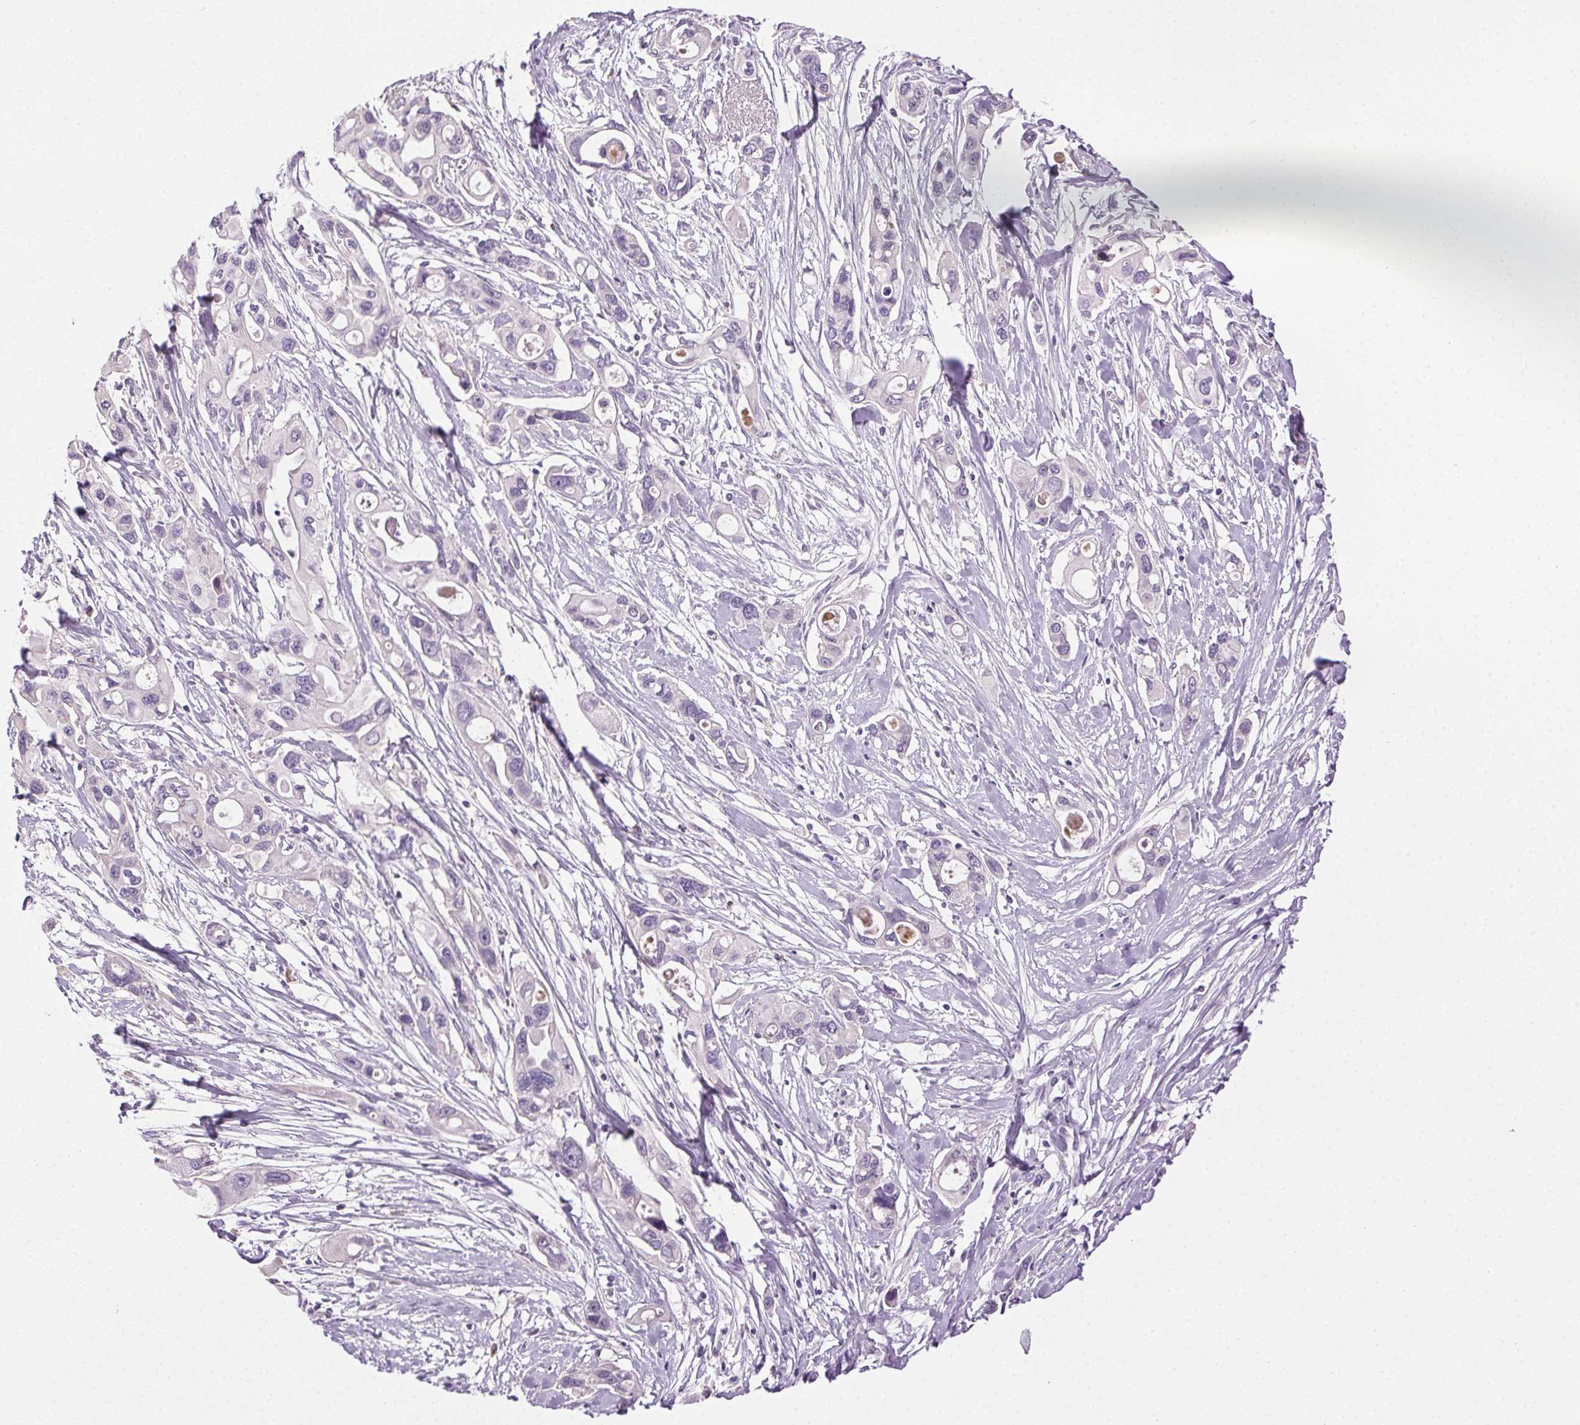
{"staining": {"intensity": "negative", "quantity": "none", "location": "none"}, "tissue": "pancreatic cancer", "cell_type": "Tumor cells", "image_type": "cancer", "snomed": [{"axis": "morphology", "description": "Adenocarcinoma, NOS"}, {"axis": "topography", "description": "Pancreas"}], "caption": "Pancreatic adenocarcinoma was stained to show a protein in brown. There is no significant expression in tumor cells.", "gene": "BPIFB2", "patient": {"sex": "male", "age": 60}}